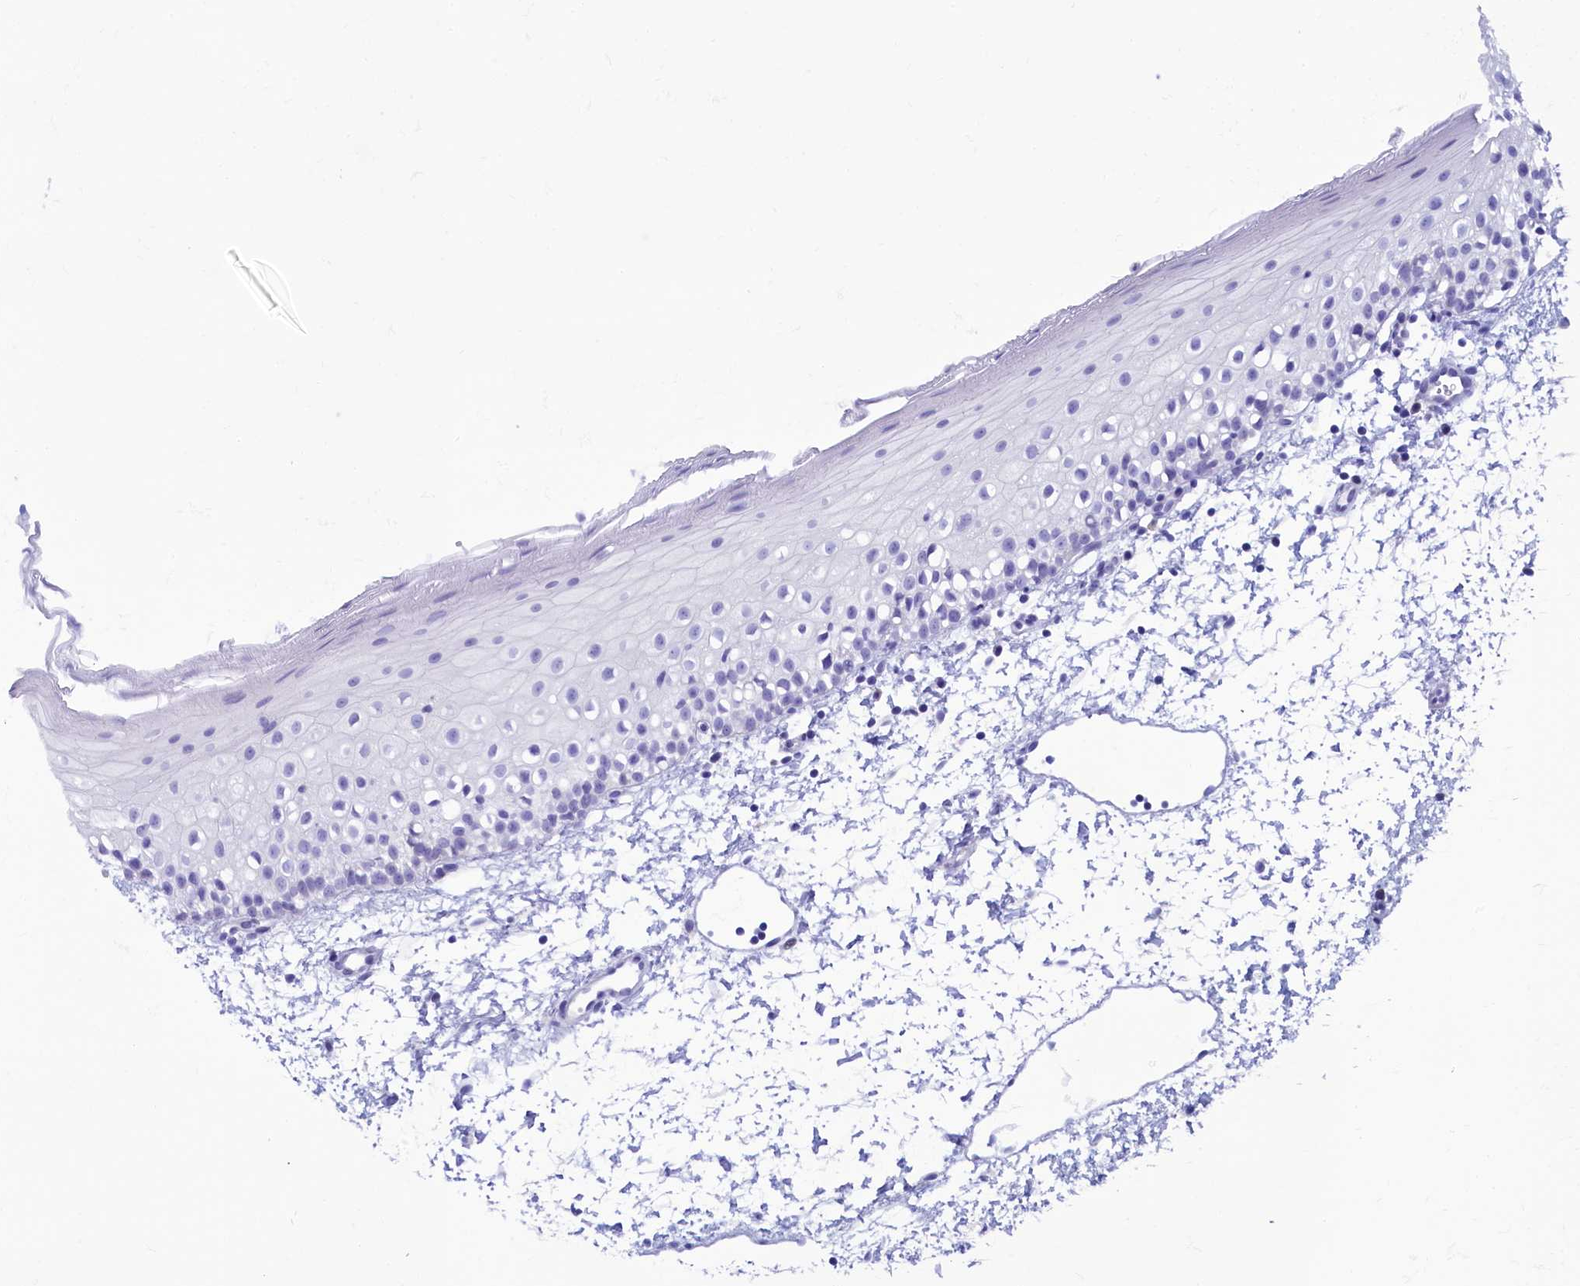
{"staining": {"intensity": "negative", "quantity": "none", "location": "none"}, "tissue": "oral mucosa", "cell_type": "Squamous epithelial cells", "image_type": "normal", "snomed": [{"axis": "morphology", "description": "Normal tissue, NOS"}, {"axis": "topography", "description": "Oral tissue"}], "caption": "Immunohistochemical staining of normal human oral mucosa shows no significant positivity in squamous epithelial cells.", "gene": "SKA3", "patient": {"sex": "male", "age": 28}}